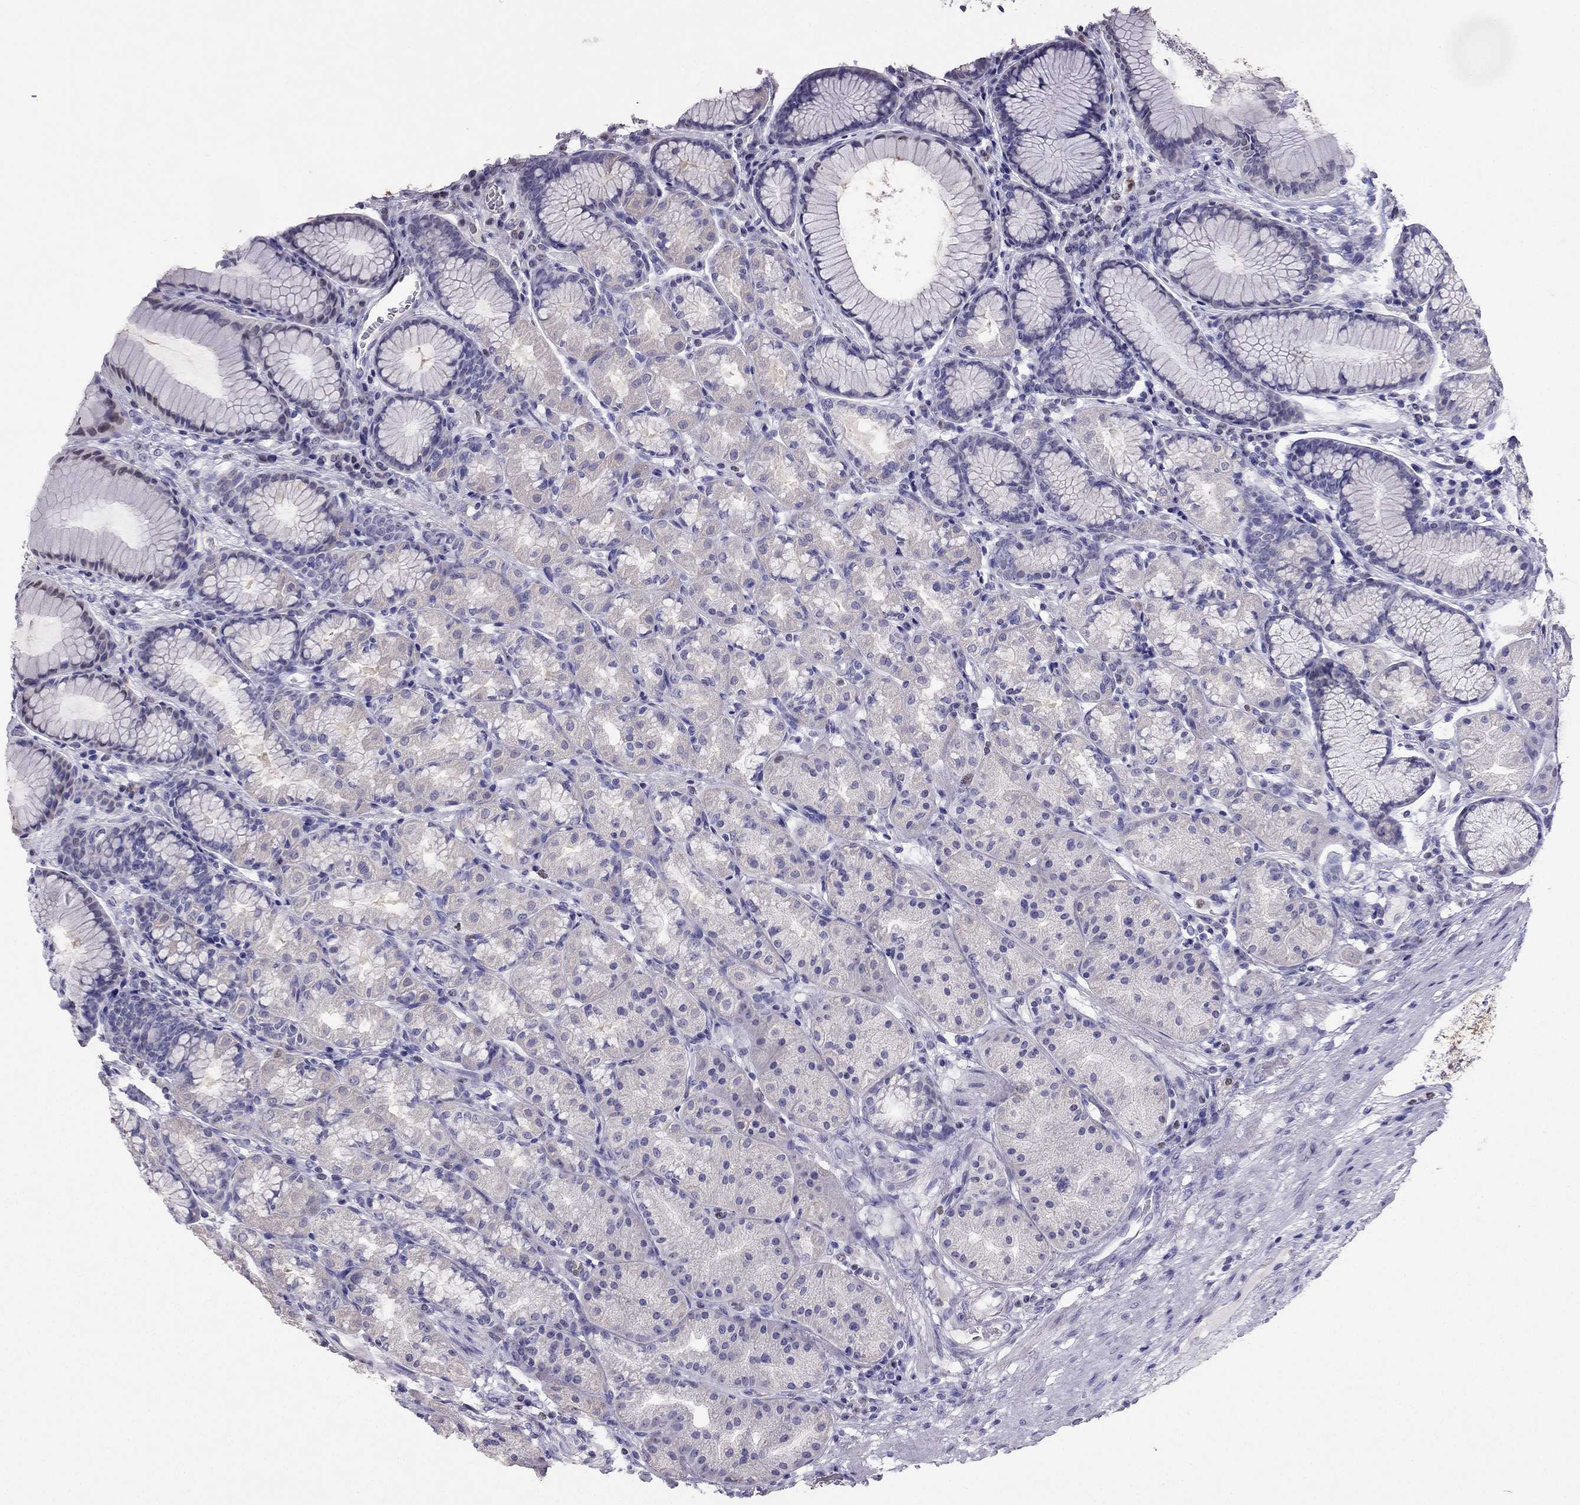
{"staining": {"intensity": "moderate", "quantity": "<25%", "location": "cytoplasmic/membranous"}, "tissue": "stomach", "cell_type": "Glandular cells", "image_type": "normal", "snomed": [{"axis": "morphology", "description": "Normal tissue, NOS"}, {"axis": "morphology", "description": "Adenocarcinoma, NOS"}, {"axis": "topography", "description": "Stomach"}], "caption": "Immunohistochemistry of unremarkable stomach displays low levels of moderate cytoplasmic/membranous expression in approximately <25% of glandular cells.", "gene": "ARID3A", "patient": {"sex": "female", "age": 79}}